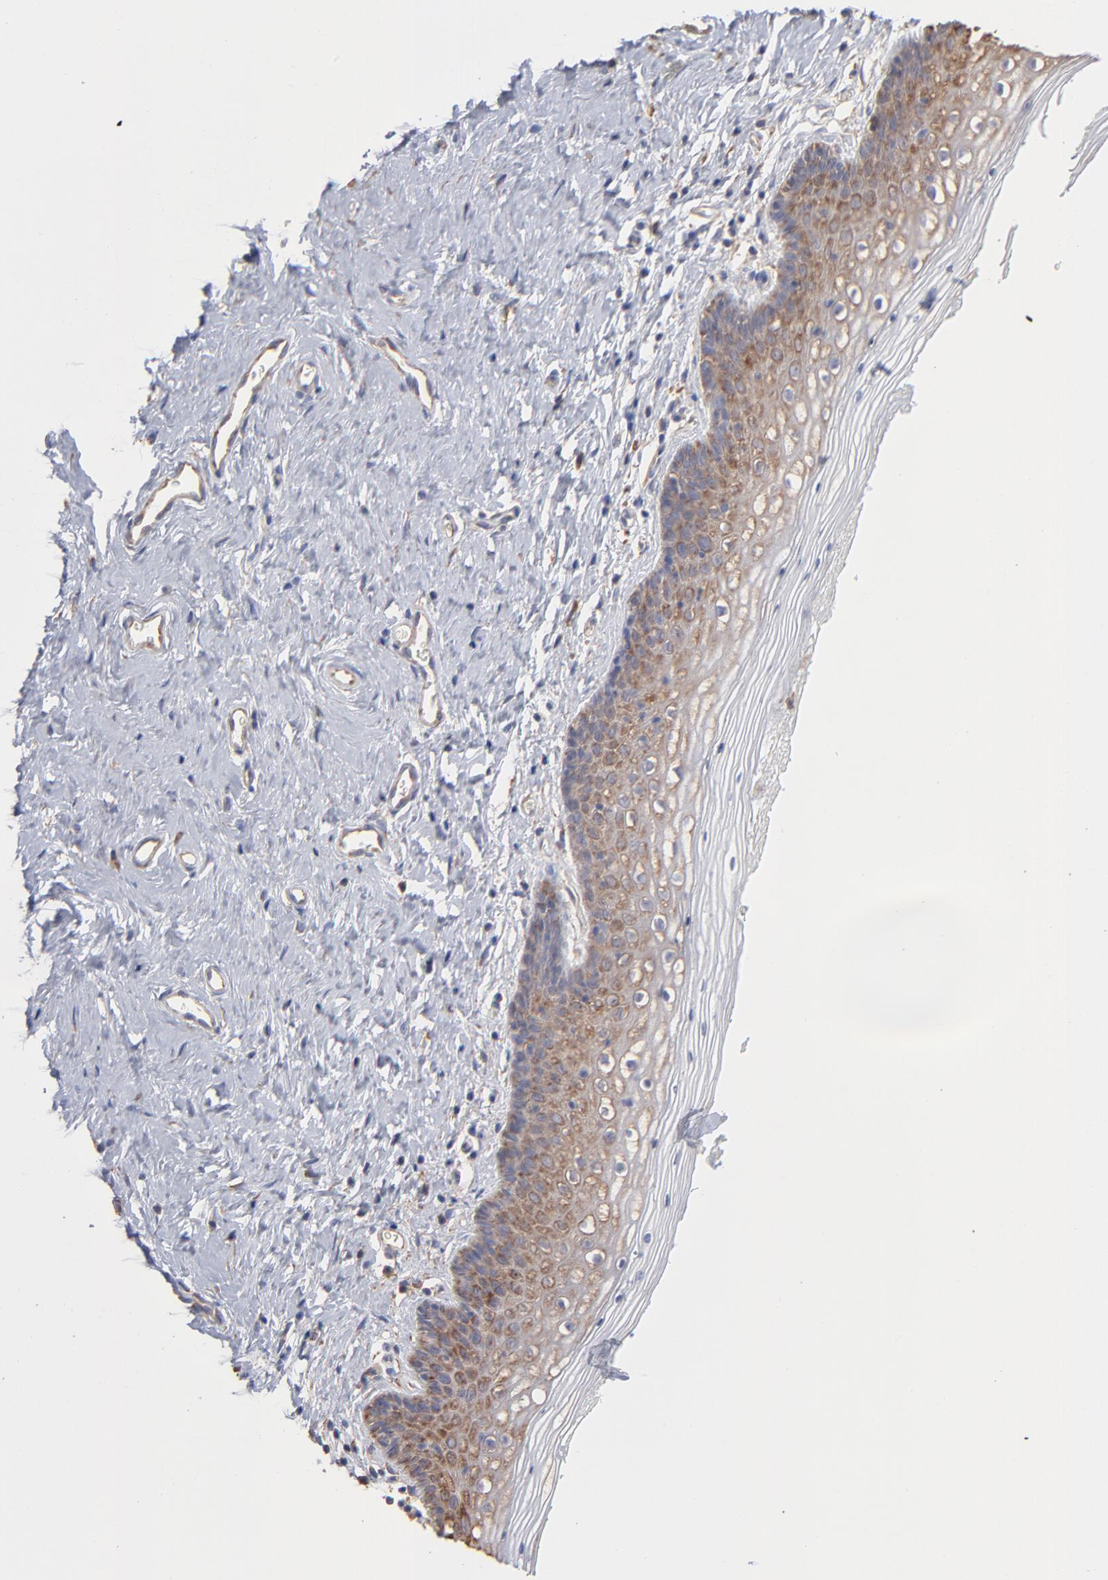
{"staining": {"intensity": "moderate", "quantity": ">75%", "location": "cytoplasmic/membranous"}, "tissue": "vagina", "cell_type": "Squamous epithelial cells", "image_type": "normal", "snomed": [{"axis": "morphology", "description": "Normal tissue, NOS"}, {"axis": "topography", "description": "Vagina"}], "caption": "Protein expression analysis of benign vagina demonstrates moderate cytoplasmic/membranous positivity in about >75% of squamous epithelial cells. Nuclei are stained in blue.", "gene": "RPL3", "patient": {"sex": "female", "age": 46}}